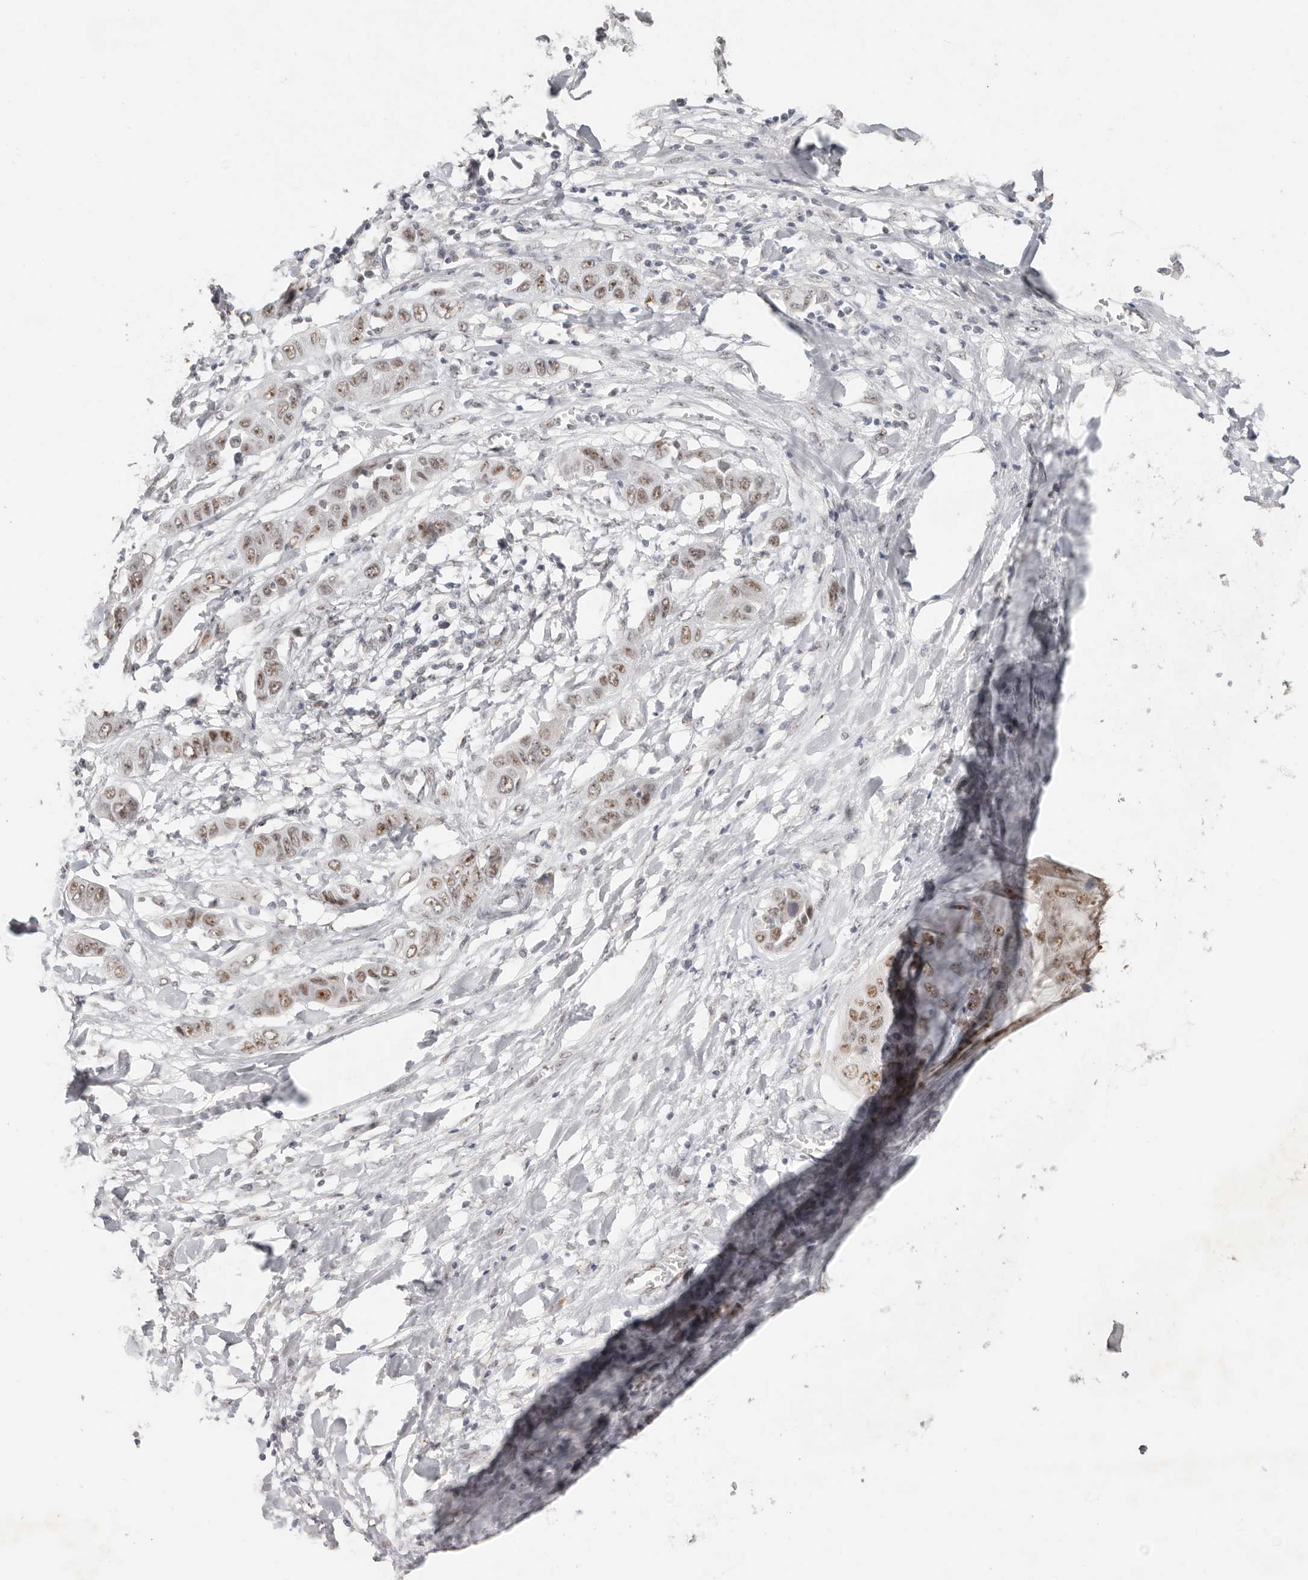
{"staining": {"intensity": "moderate", "quantity": ">75%", "location": "nuclear"}, "tissue": "liver cancer", "cell_type": "Tumor cells", "image_type": "cancer", "snomed": [{"axis": "morphology", "description": "Cholangiocarcinoma"}, {"axis": "topography", "description": "Liver"}], "caption": "There is medium levels of moderate nuclear positivity in tumor cells of liver cancer, as demonstrated by immunohistochemical staining (brown color).", "gene": "LARP7", "patient": {"sex": "female", "age": 52}}